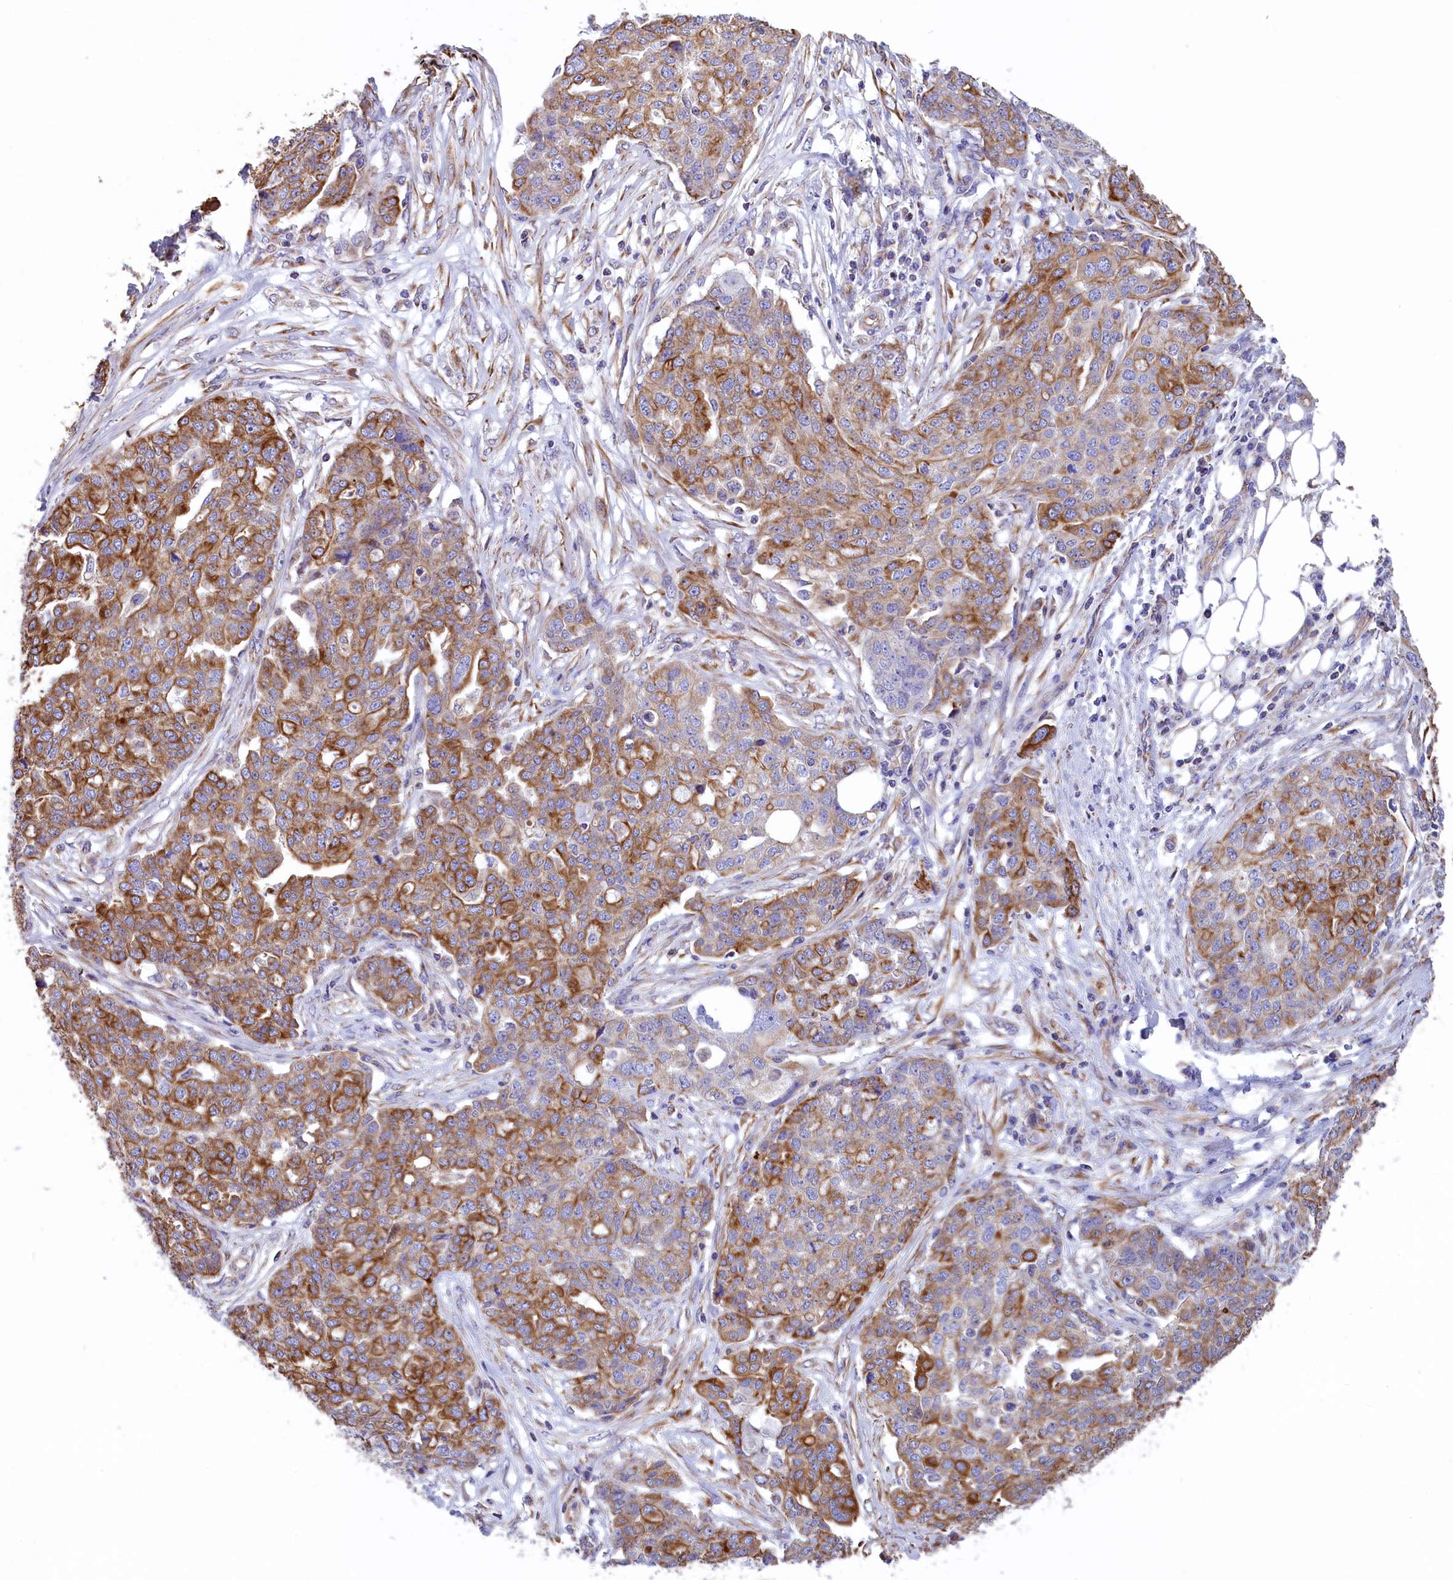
{"staining": {"intensity": "moderate", "quantity": "25%-75%", "location": "cytoplasmic/membranous"}, "tissue": "ovarian cancer", "cell_type": "Tumor cells", "image_type": "cancer", "snomed": [{"axis": "morphology", "description": "Cystadenocarcinoma, serous, NOS"}, {"axis": "topography", "description": "Soft tissue"}, {"axis": "topography", "description": "Ovary"}], "caption": "Immunohistochemical staining of ovarian cancer (serous cystadenocarcinoma) displays moderate cytoplasmic/membranous protein expression in about 25%-75% of tumor cells. (DAB (3,3'-diaminobenzidine) = brown stain, brightfield microscopy at high magnification).", "gene": "GATB", "patient": {"sex": "female", "age": 57}}